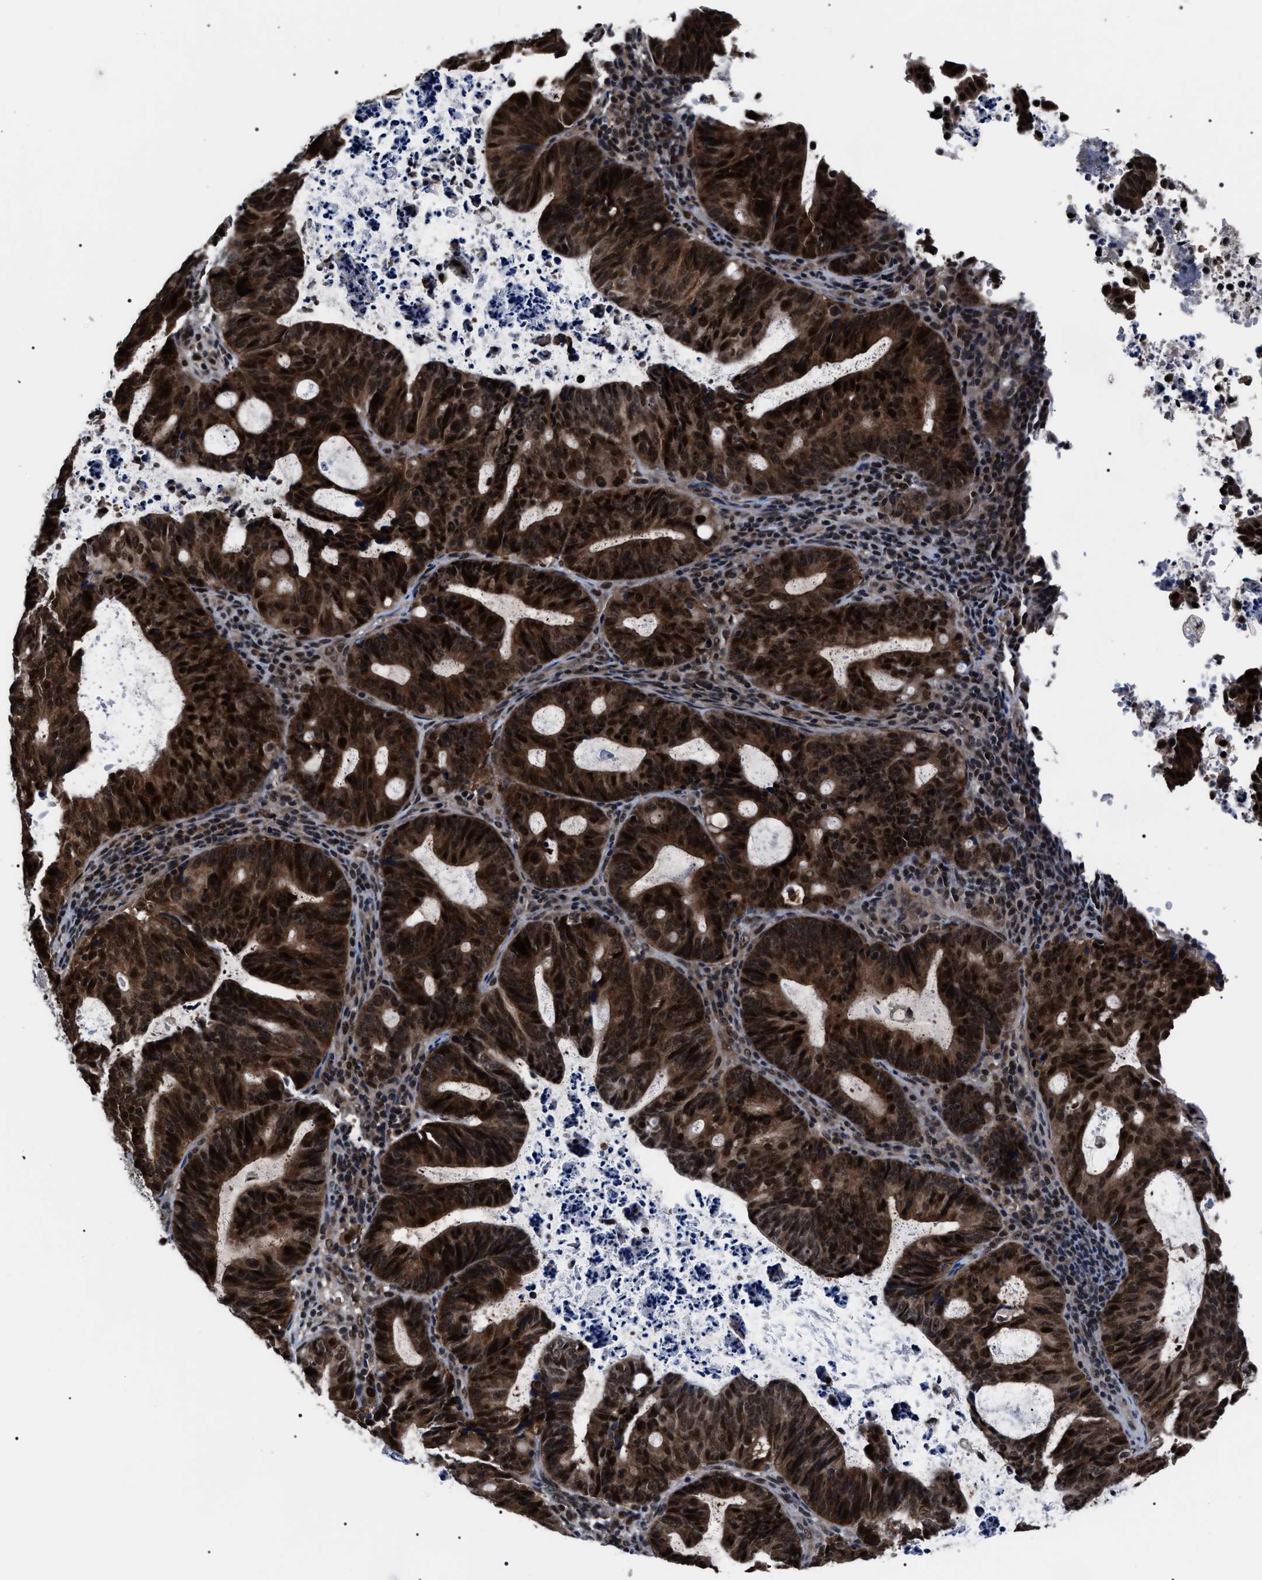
{"staining": {"intensity": "strong", "quantity": ">75%", "location": "cytoplasmic/membranous,nuclear"}, "tissue": "endometrial cancer", "cell_type": "Tumor cells", "image_type": "cancer", "snomed": [{"axis": "morphology", "description": "Adenocarcinoma, NOS"}, {"axis": "topography", "description": "Uterus"}], "caption": "IHC of human endometrial cancer (adenocarcinoma) exhibits high levels of strong cytoplasmic/membranous and nuclear staining in approximately >75% of tumor cells.", "gene": "CSNK2A1", "patient": {"sex": "female", "age": 83}}